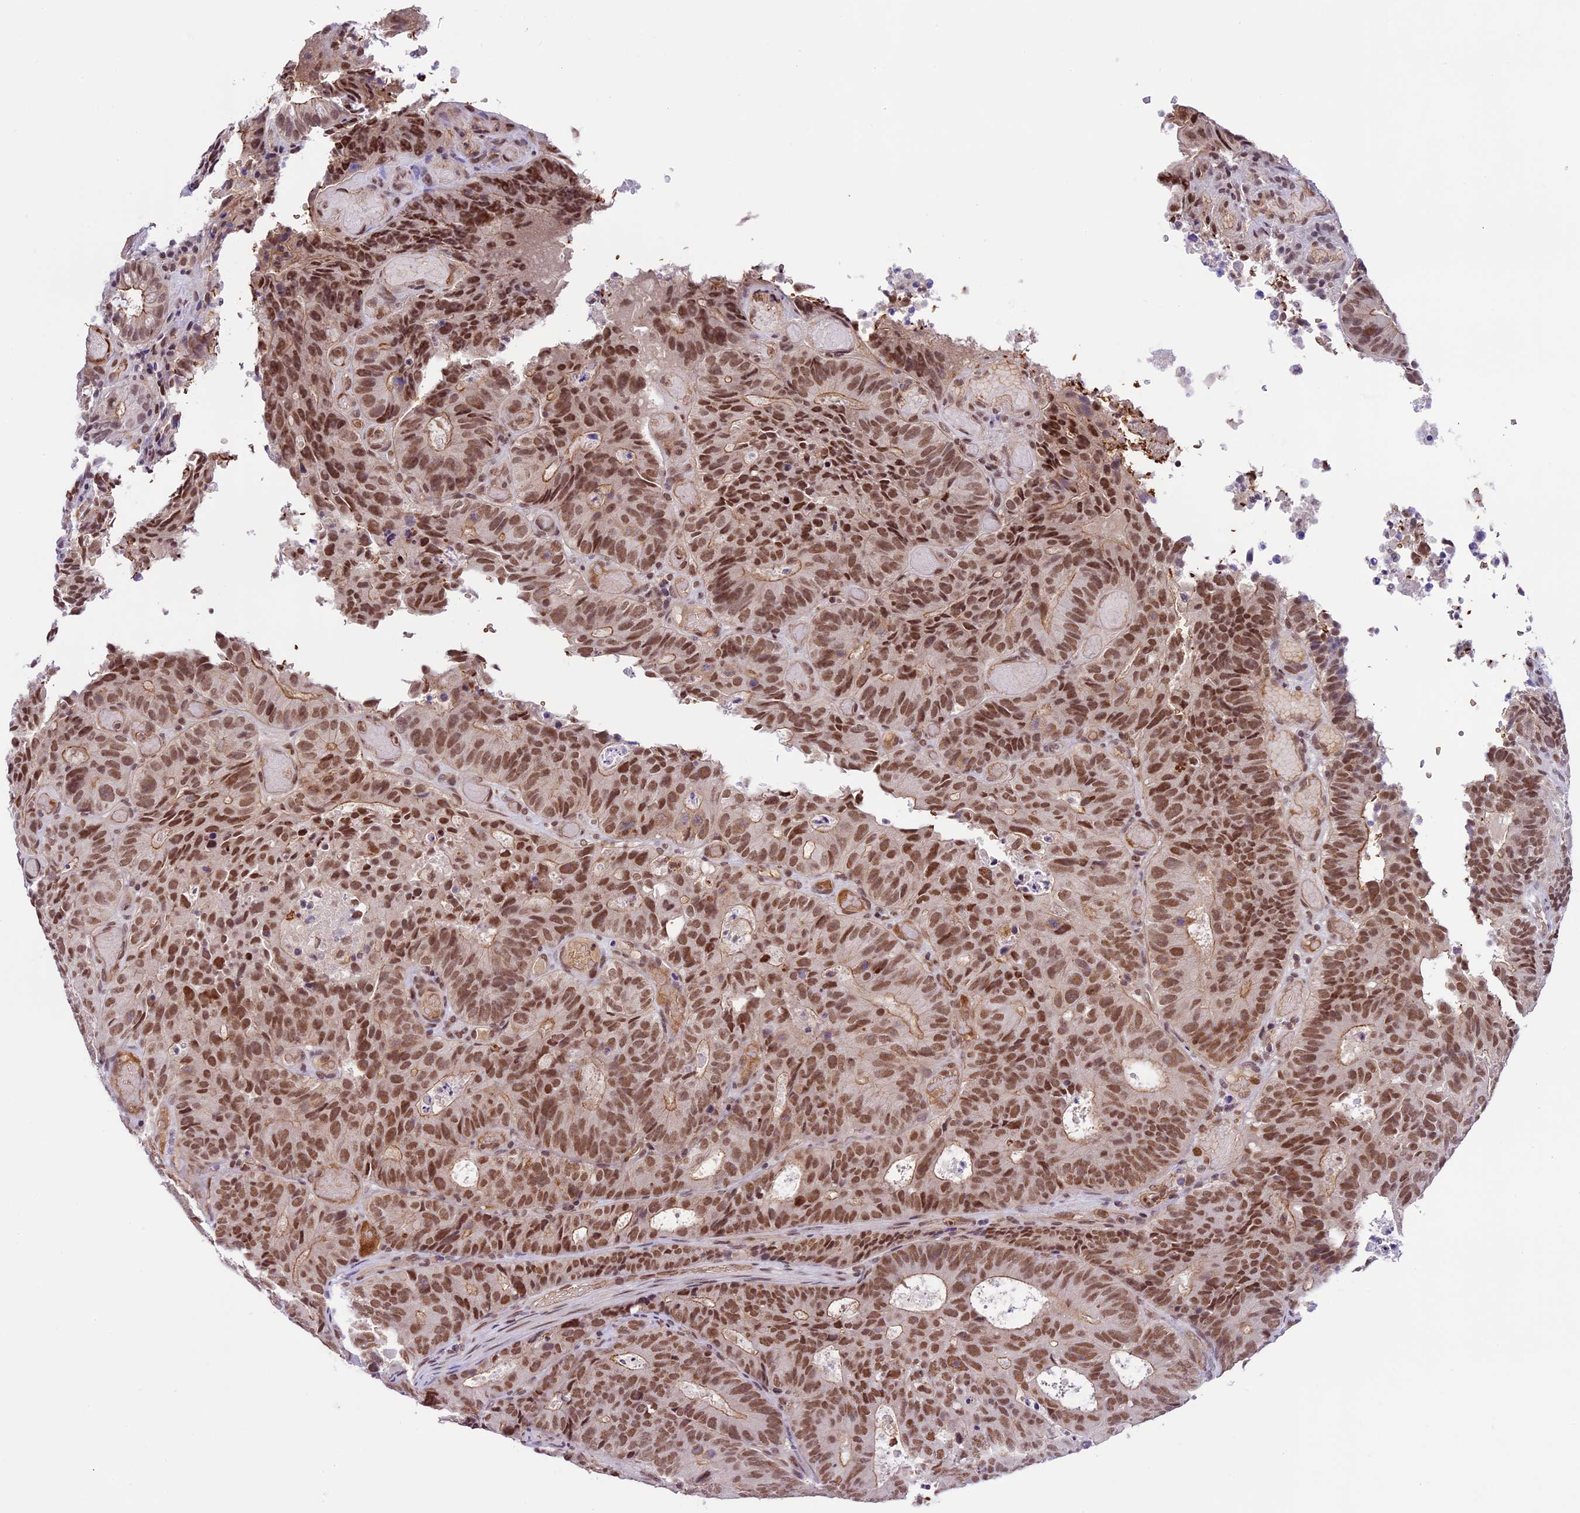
{"staining": {"intensity": "moderate", "quantity": ">75%", "location": "nuclear"}, "tissue": "colorectal cancer", "cell_type": "Tumor cells", "image_type": "cancer", "snomed": [{"axis": "morphology", "description": "Adenocarcinoma, NOS"}, {"axis": "topography", "description": "Colon"}], "caption": "Immunohistochemistry (IHC) of human colorectal adenocarcinoma reveals medium levels of moderate nuclear expression in about >75% of tumor cells.", "gene": "SHKBP1", "patient": {"sex": "male", "age": 87}}